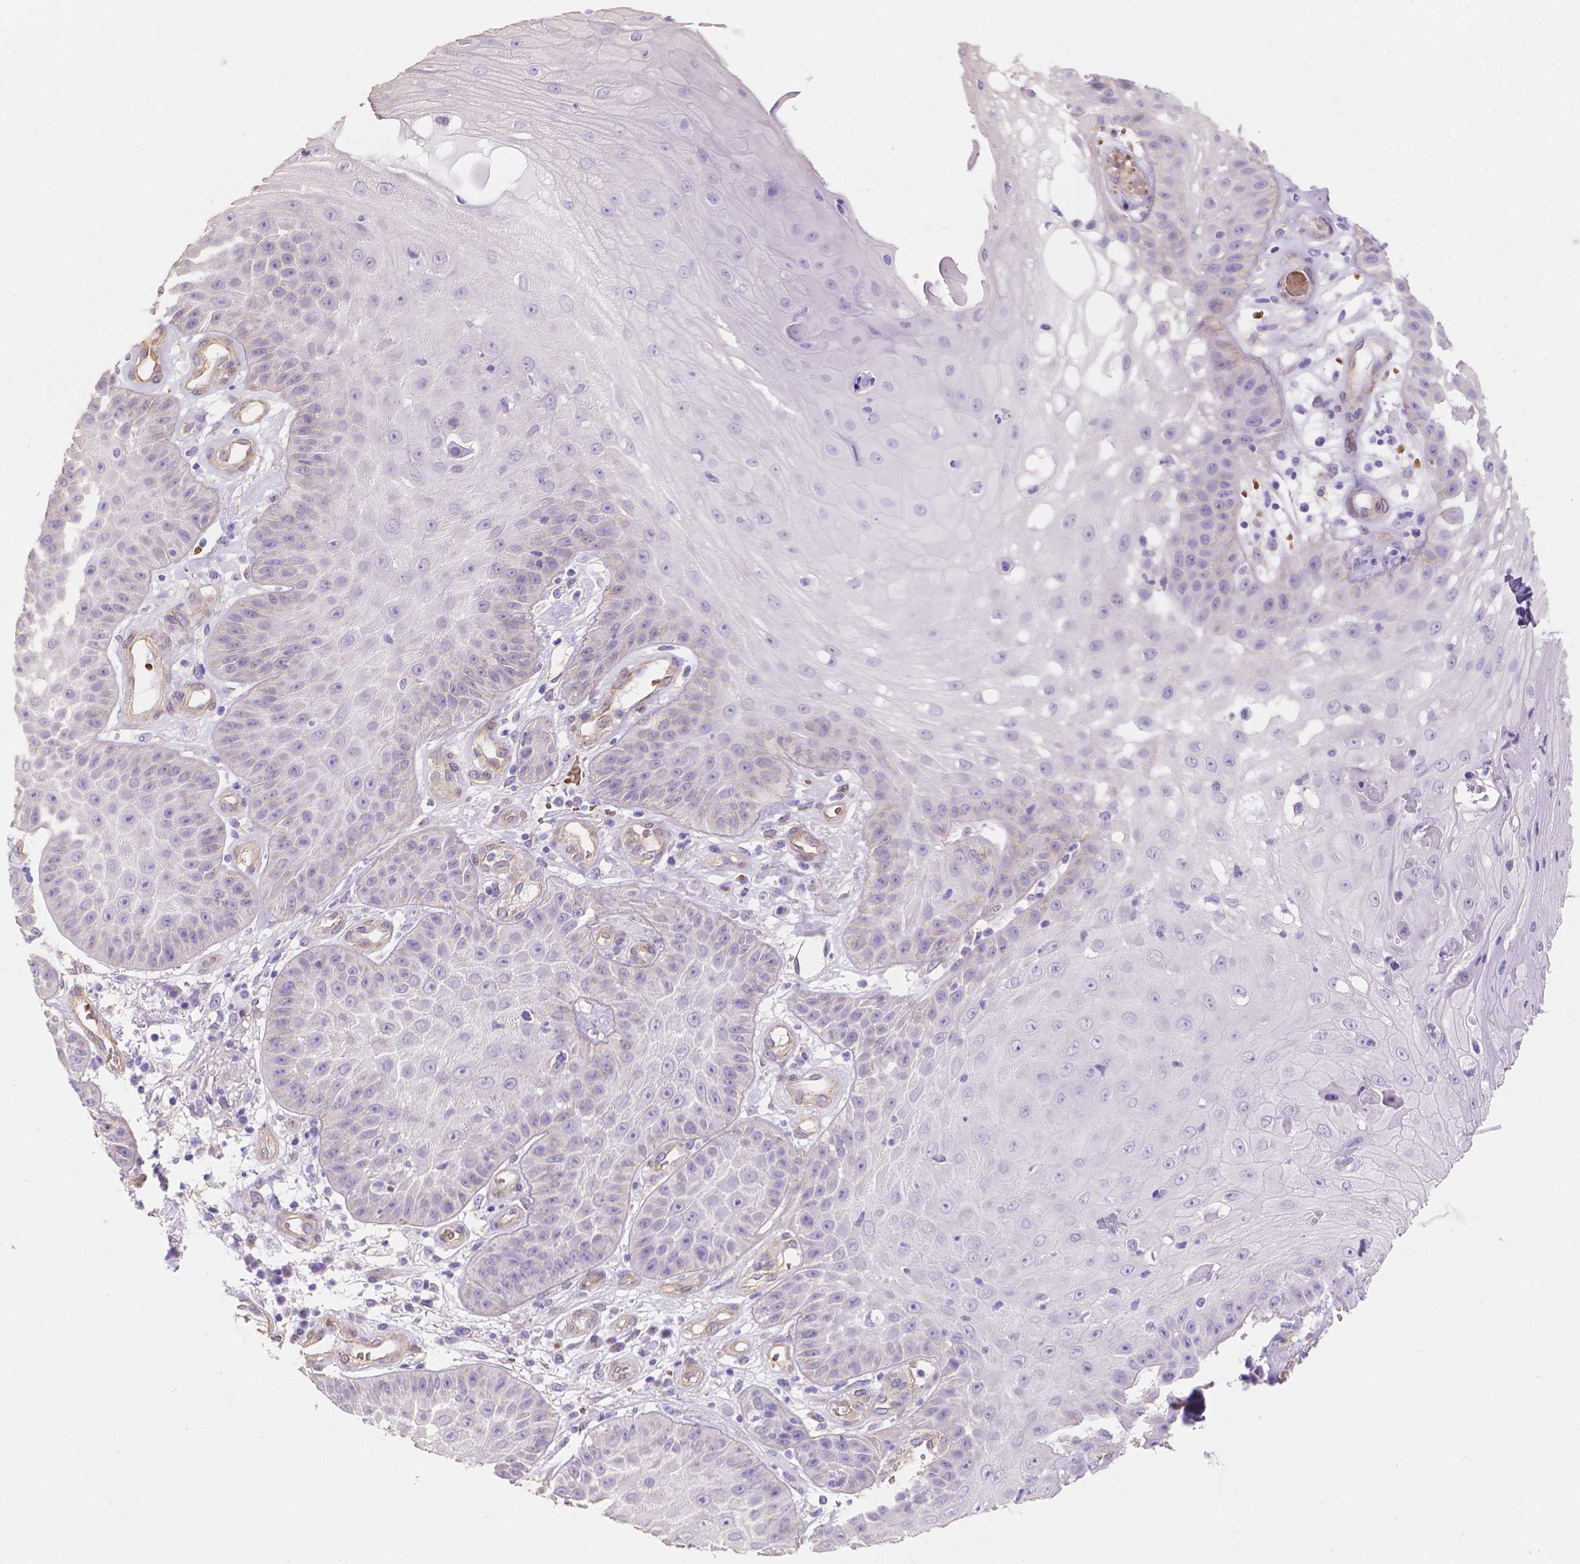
{"staining": {"intensity": "negative", "quantity": "none", "location": "none"}, "tissue": "skin cancer", "cell_type": "Tumor cells", "image_type": "cancer", "snomed": [{"axis": "morphology", "description": "Squamous cell carcinoma, NOS"}, {"axis": "topography", "description": "Skin"}], "caption": "A photomicrograph of squamous cell carcinoma (skin) stained for a protein displays no brown staining in tumor cells.", "gene": "SLC40A1", "patient": {"sex": "male", "age": 70}}